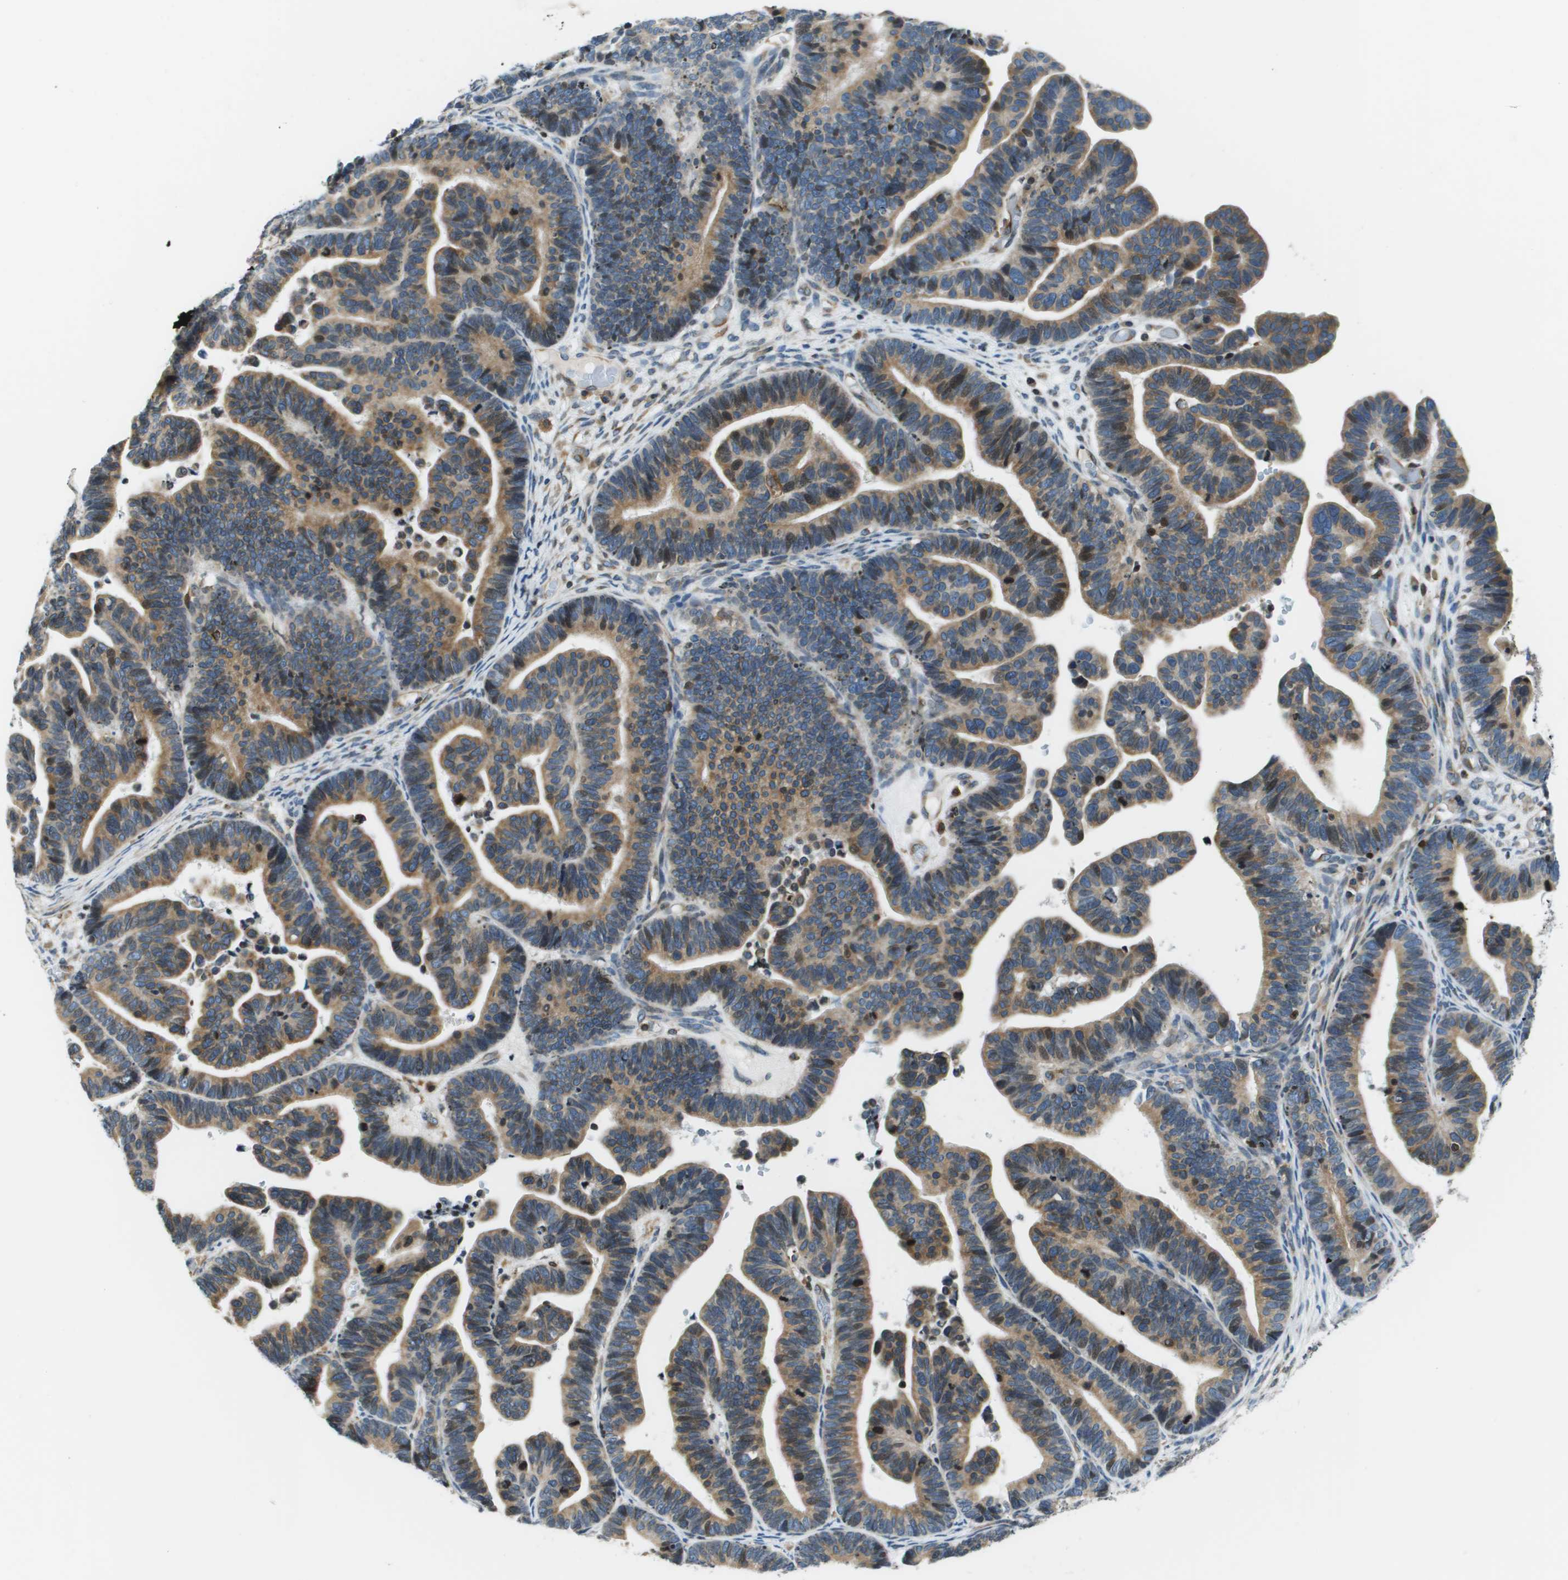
{"staining": {"intensity": "moderate", "quantity": ">75%", "location": "cytoplasmic/membranous"}, "tissue": "ovarian cancer", "cell_type": "Tumor cells", "image_type": "cancer", "snomed": [{"axis": "morphology", "description": "Cystadenocarcinoma, serous, NOS"}, {"axis": "topography", "description": "Ovary"}], "caption": "A photomicrograph of human ovarian serous cystadenocarcinoma stained for a protein reveals moderate cytoplasmic/membranous brown staining in tumor cells. The protein is shown in brown color, while the nuclei are stained blue.", "gene": "ESYT1", "patient": {"sex": "female", "age": 56}}